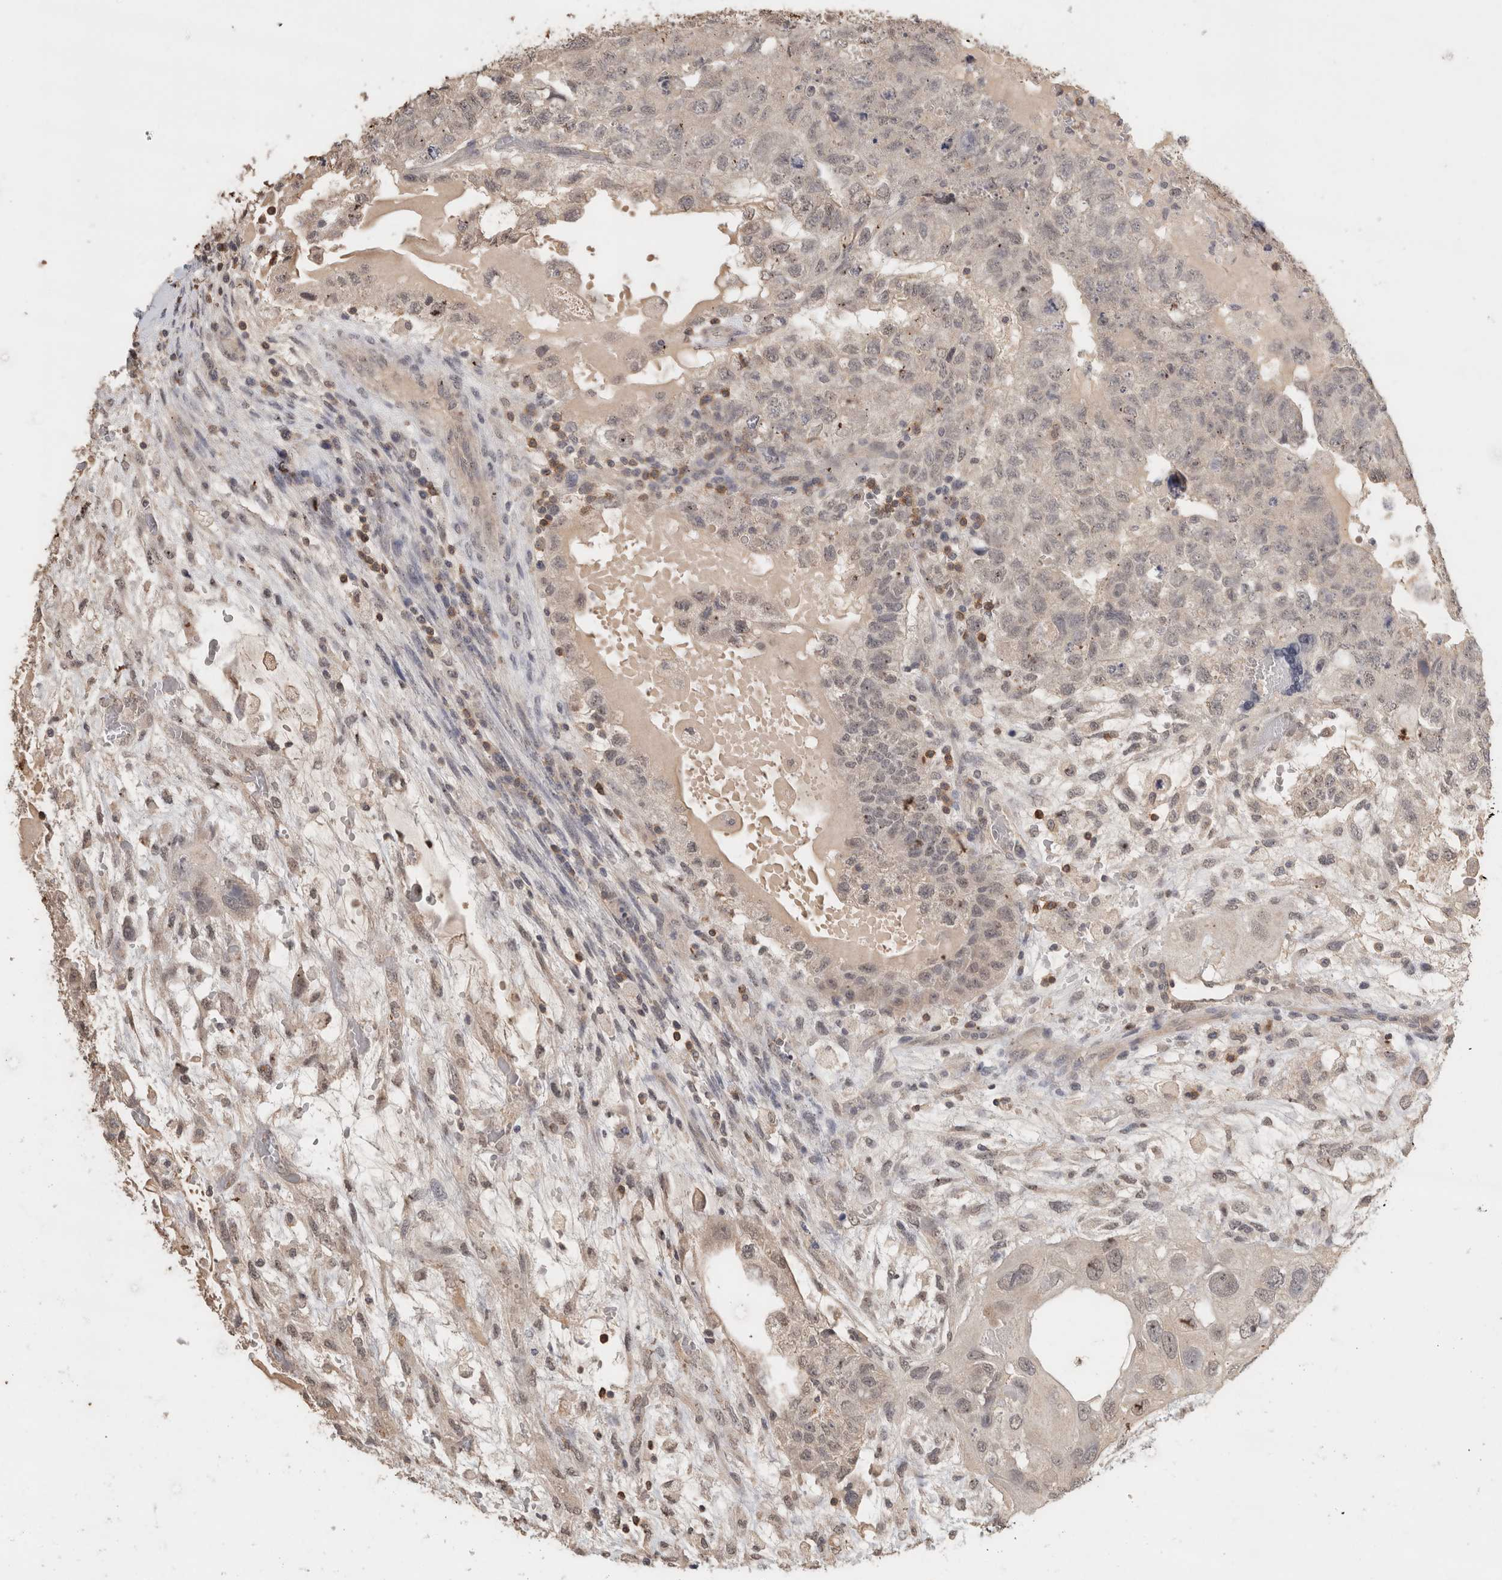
{"staining": {"intensity": "negative", "quantity": "none", "location": "none"}, "tissue": "testis cancer", "cell_type": "Tumor cells", "image_type": "cancer", "snomed": [{"axis": "morphology", "description": "Carcinoma, Embryonal, NOS"}, {"axis": "topography", "description": "Testis"}], "caption": "Immunohistochemistry histopathology image of neoplastic tissue: human testis cancer stained with DAB reveals no significant protein staining in tumor cells.", "gene": "TRAT1", "patient": {"sex": "male", "age": 36}}